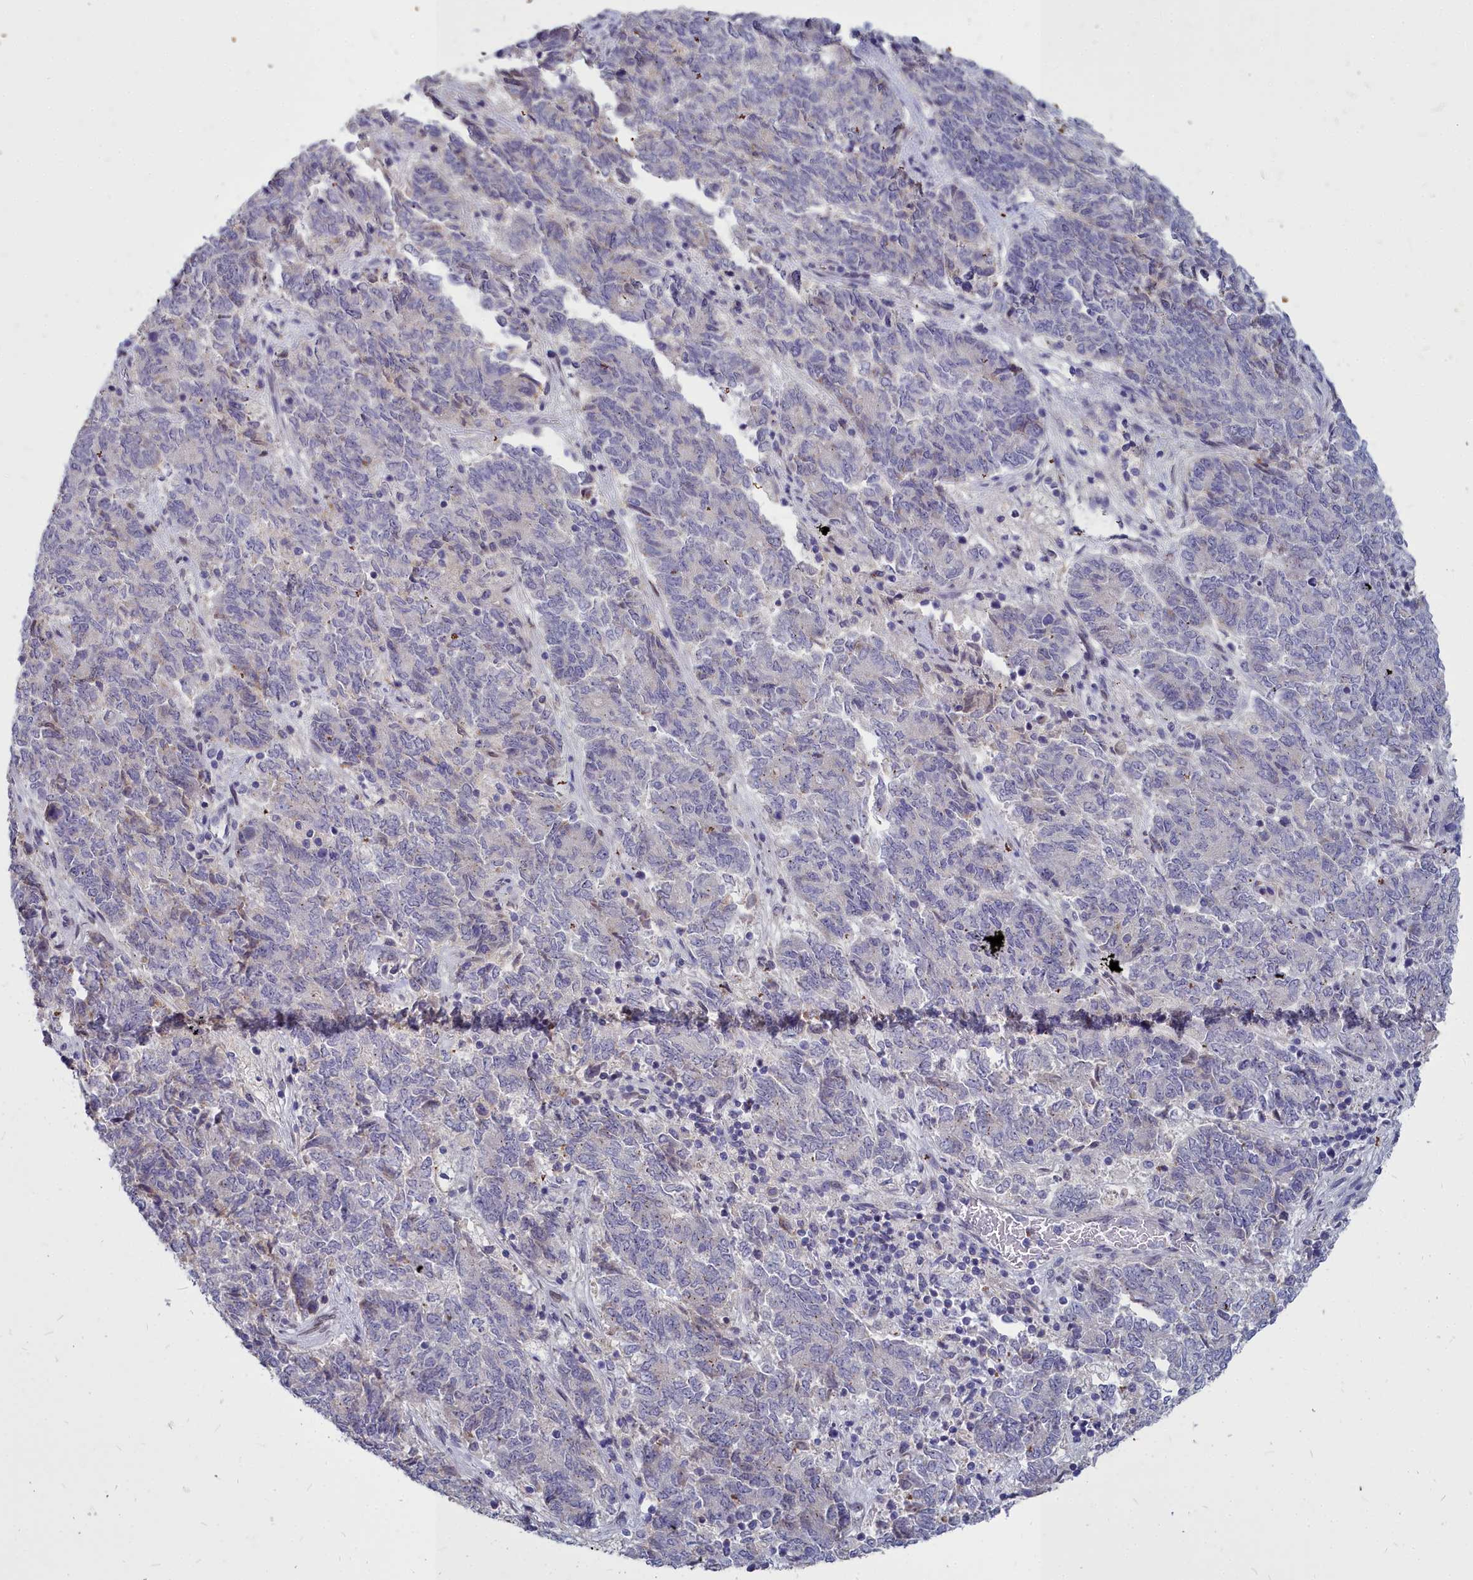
{"staining": {"intensity": "negative", "quantity": "none", "location": "none"}, "tissue": "endometrial cancer", "cell_type": "Tumor cells", "image_type": "cancer", "snomed": [{"axis": "morphology", "description": "Adenocarcinoma, NOS"}, {"axis": "topography", "description": "Endometrium"}], "caption": "Tumor cells are negative for protein expression in human endometrial cancer (adenocarcinoma). Nuclei are stained in blue.", "gene": "NOXA1", "patient": {"sex": "female", "age": 80}}